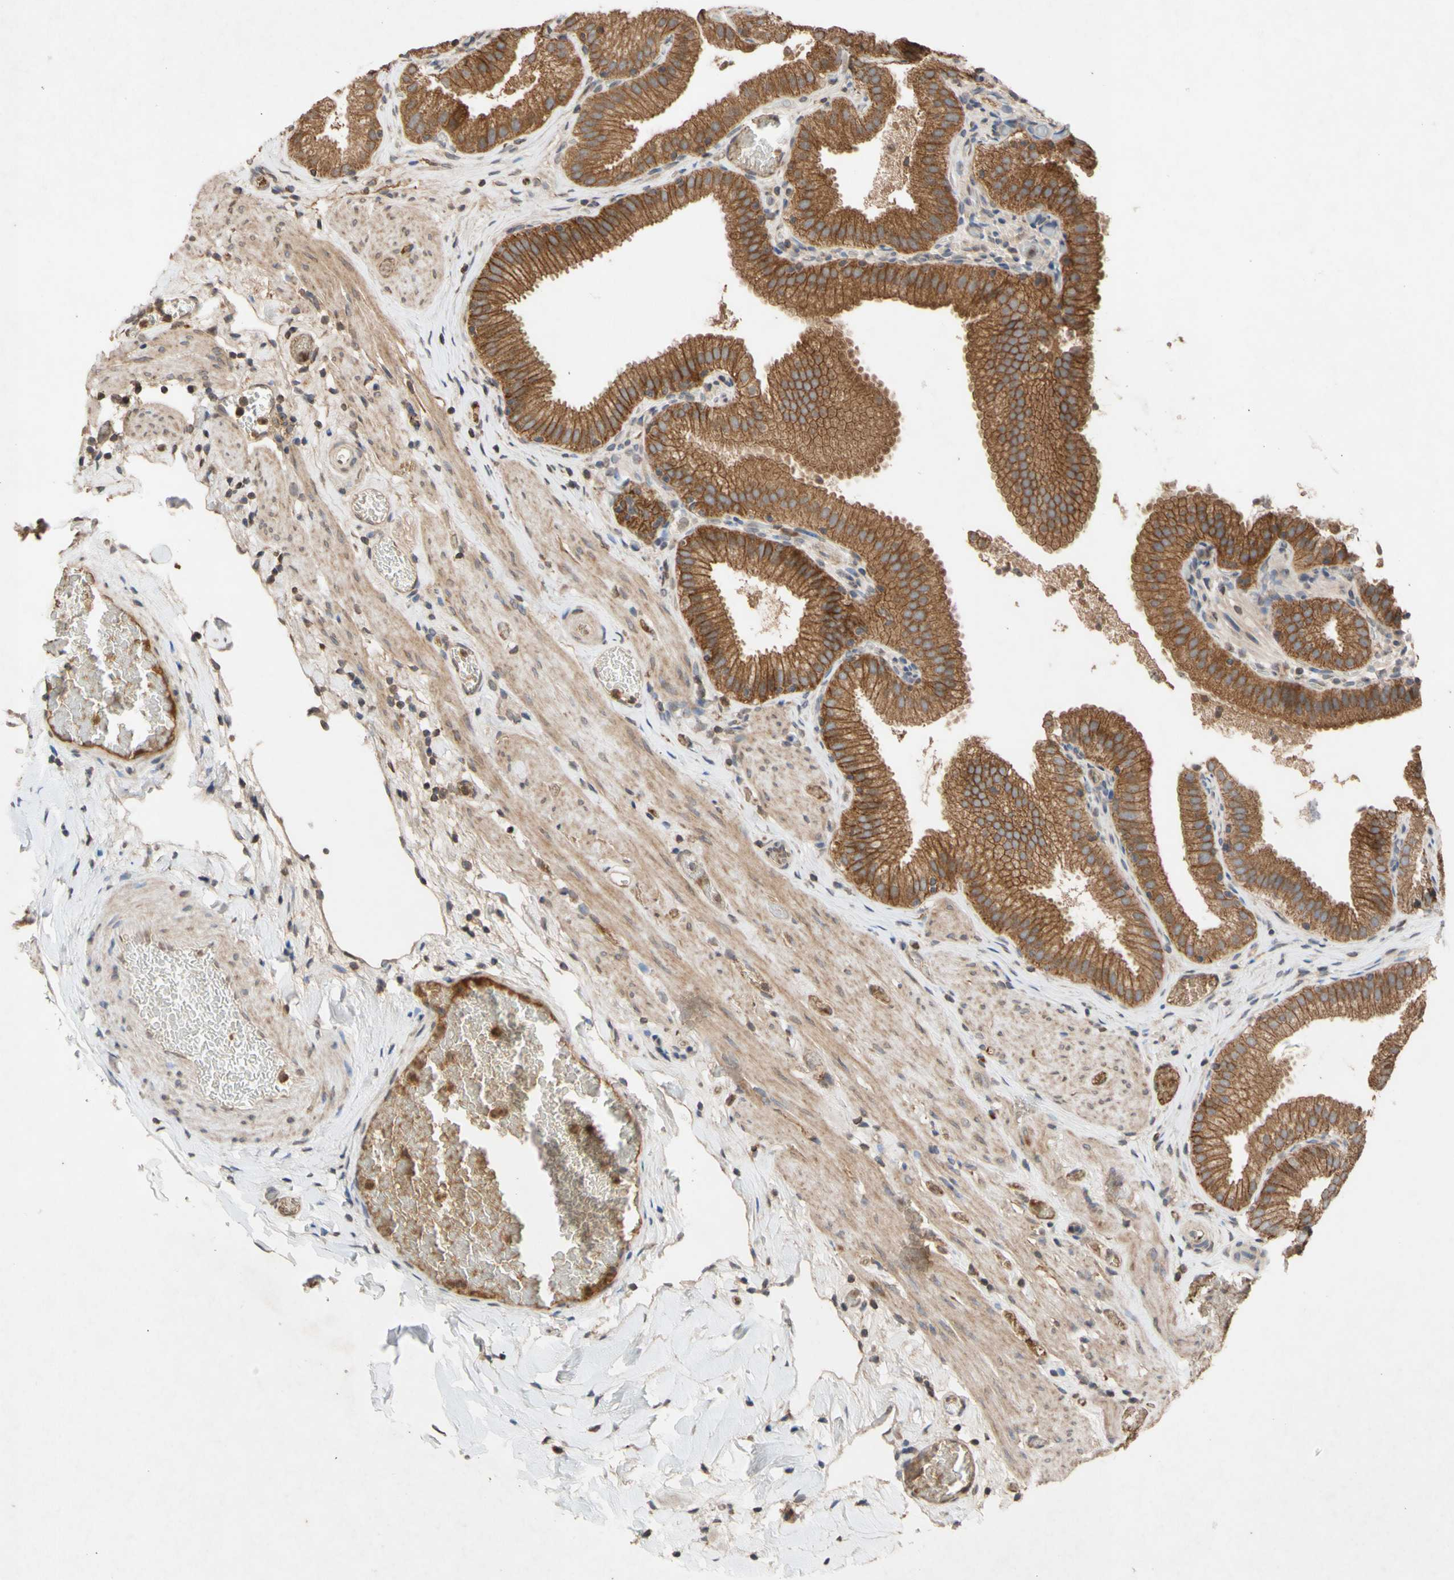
{"staining": {"intensity": "moderate", "quantity": ">75%", "location": "cytoplasmic/membranous"}, "tissue": "gallbladder", "cell_type": "Glandular cells", "image_type": "normal", "snomed": [{"axis": "morphology", "description": "Normal tissue, NOS"}, {"axis": "topography", "description": "Gallbladder"}], "caption": "Immunohistochemical staining of normal gallbladder demonstrates medium levels of moderate cytoplasmic/membranous staining in approximately >75% of glandular cells. (DAB IHC, brown staining for protein, blue staining for nuclei).", "gene": "NECTIN3", "patient": {"sex": "male", "age": 54}}